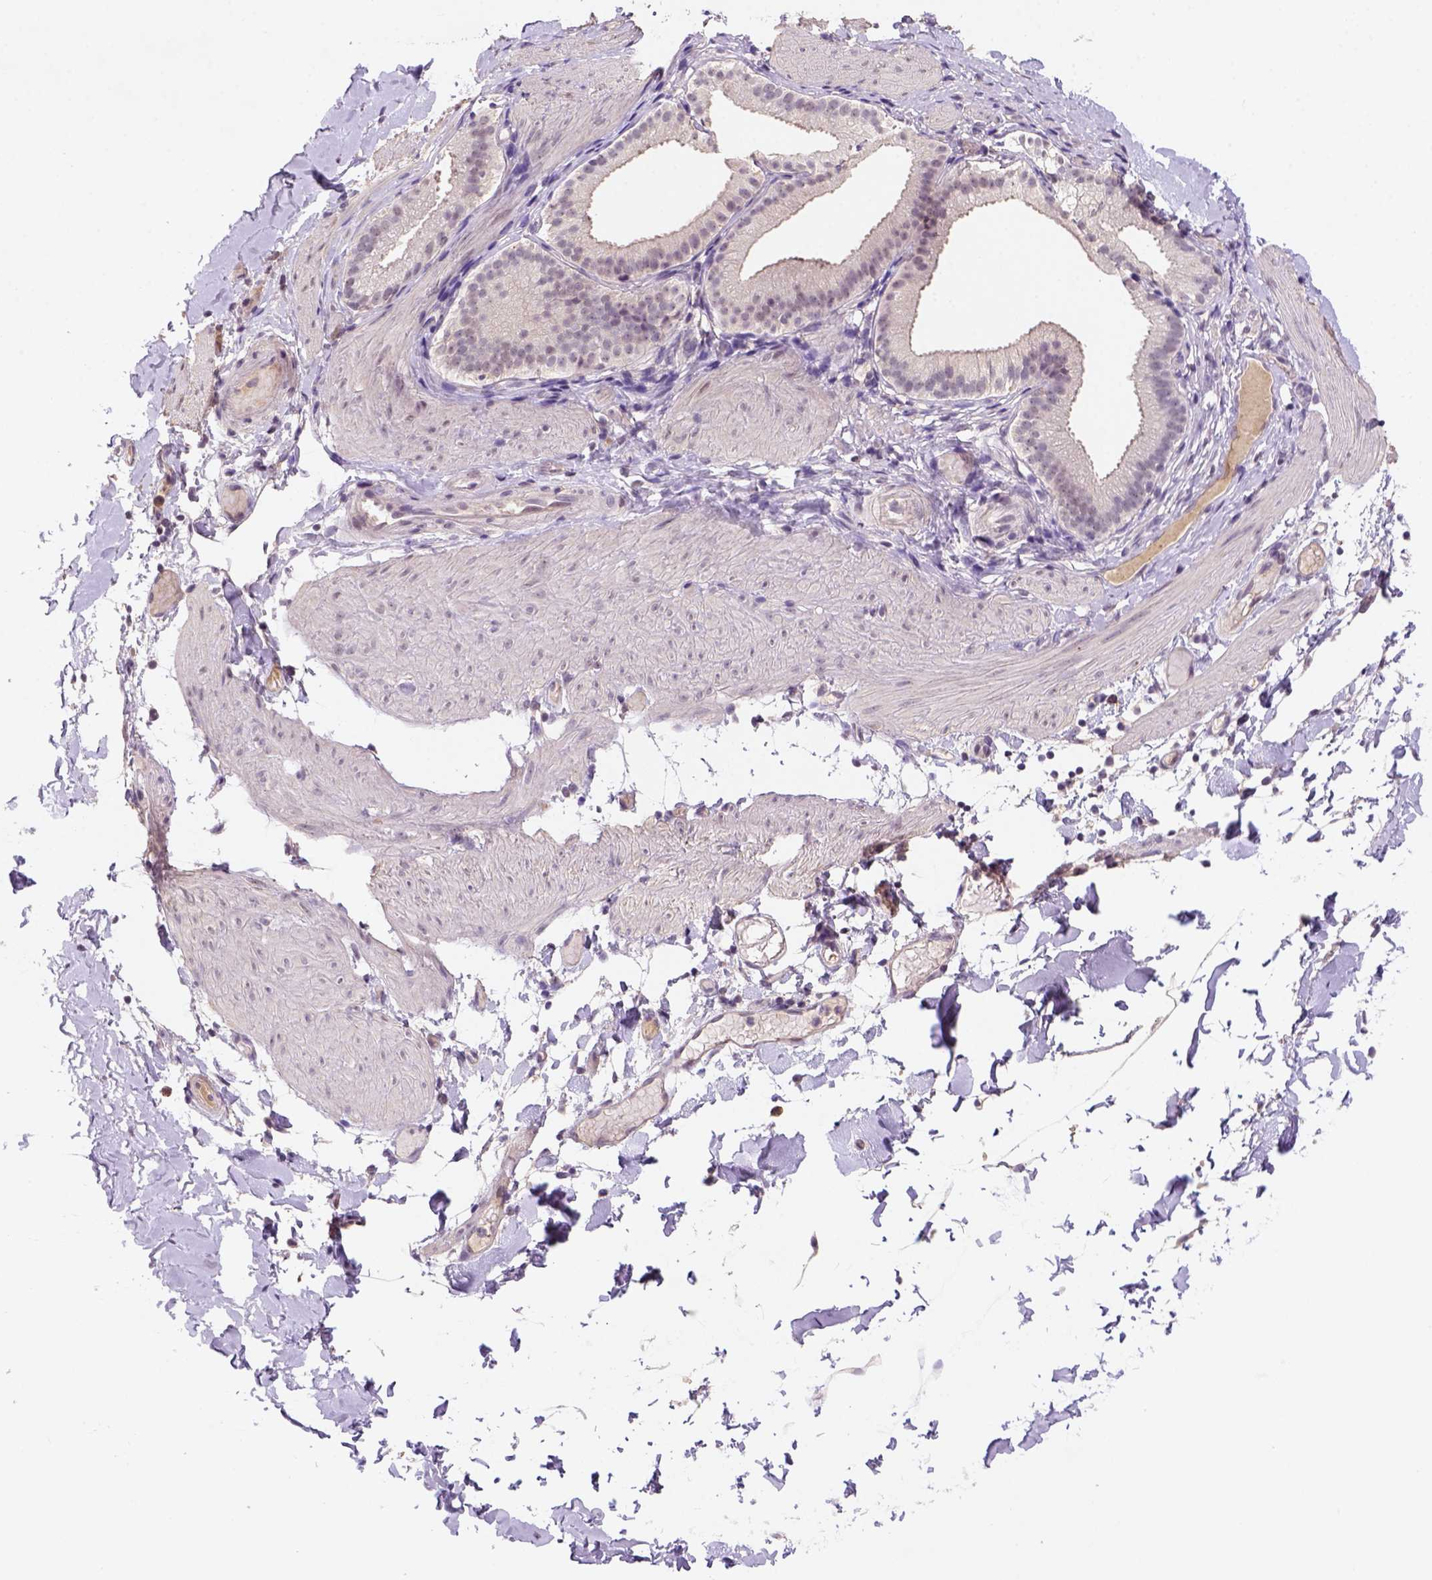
{"staining": {"intensity": "negative", "quantity": "none", "location": "none"}, "tissue": "soft tissue", "cell_type": "Fibroblasts", "image_type": "normal", "snomed": [{"axis": "morphology", "description": "Normal tissue, NOS"}, {"axis": "topography", "description": "Gallbladder"}, {"axis": "topography", "description": "Peripheral nerve tissue"}], "caption": "Image shows no protein expression in fibroblasts of unremarkable soft tissue.", "gene": "SCML4", "patient": {"sex": "female", "age": 45}}